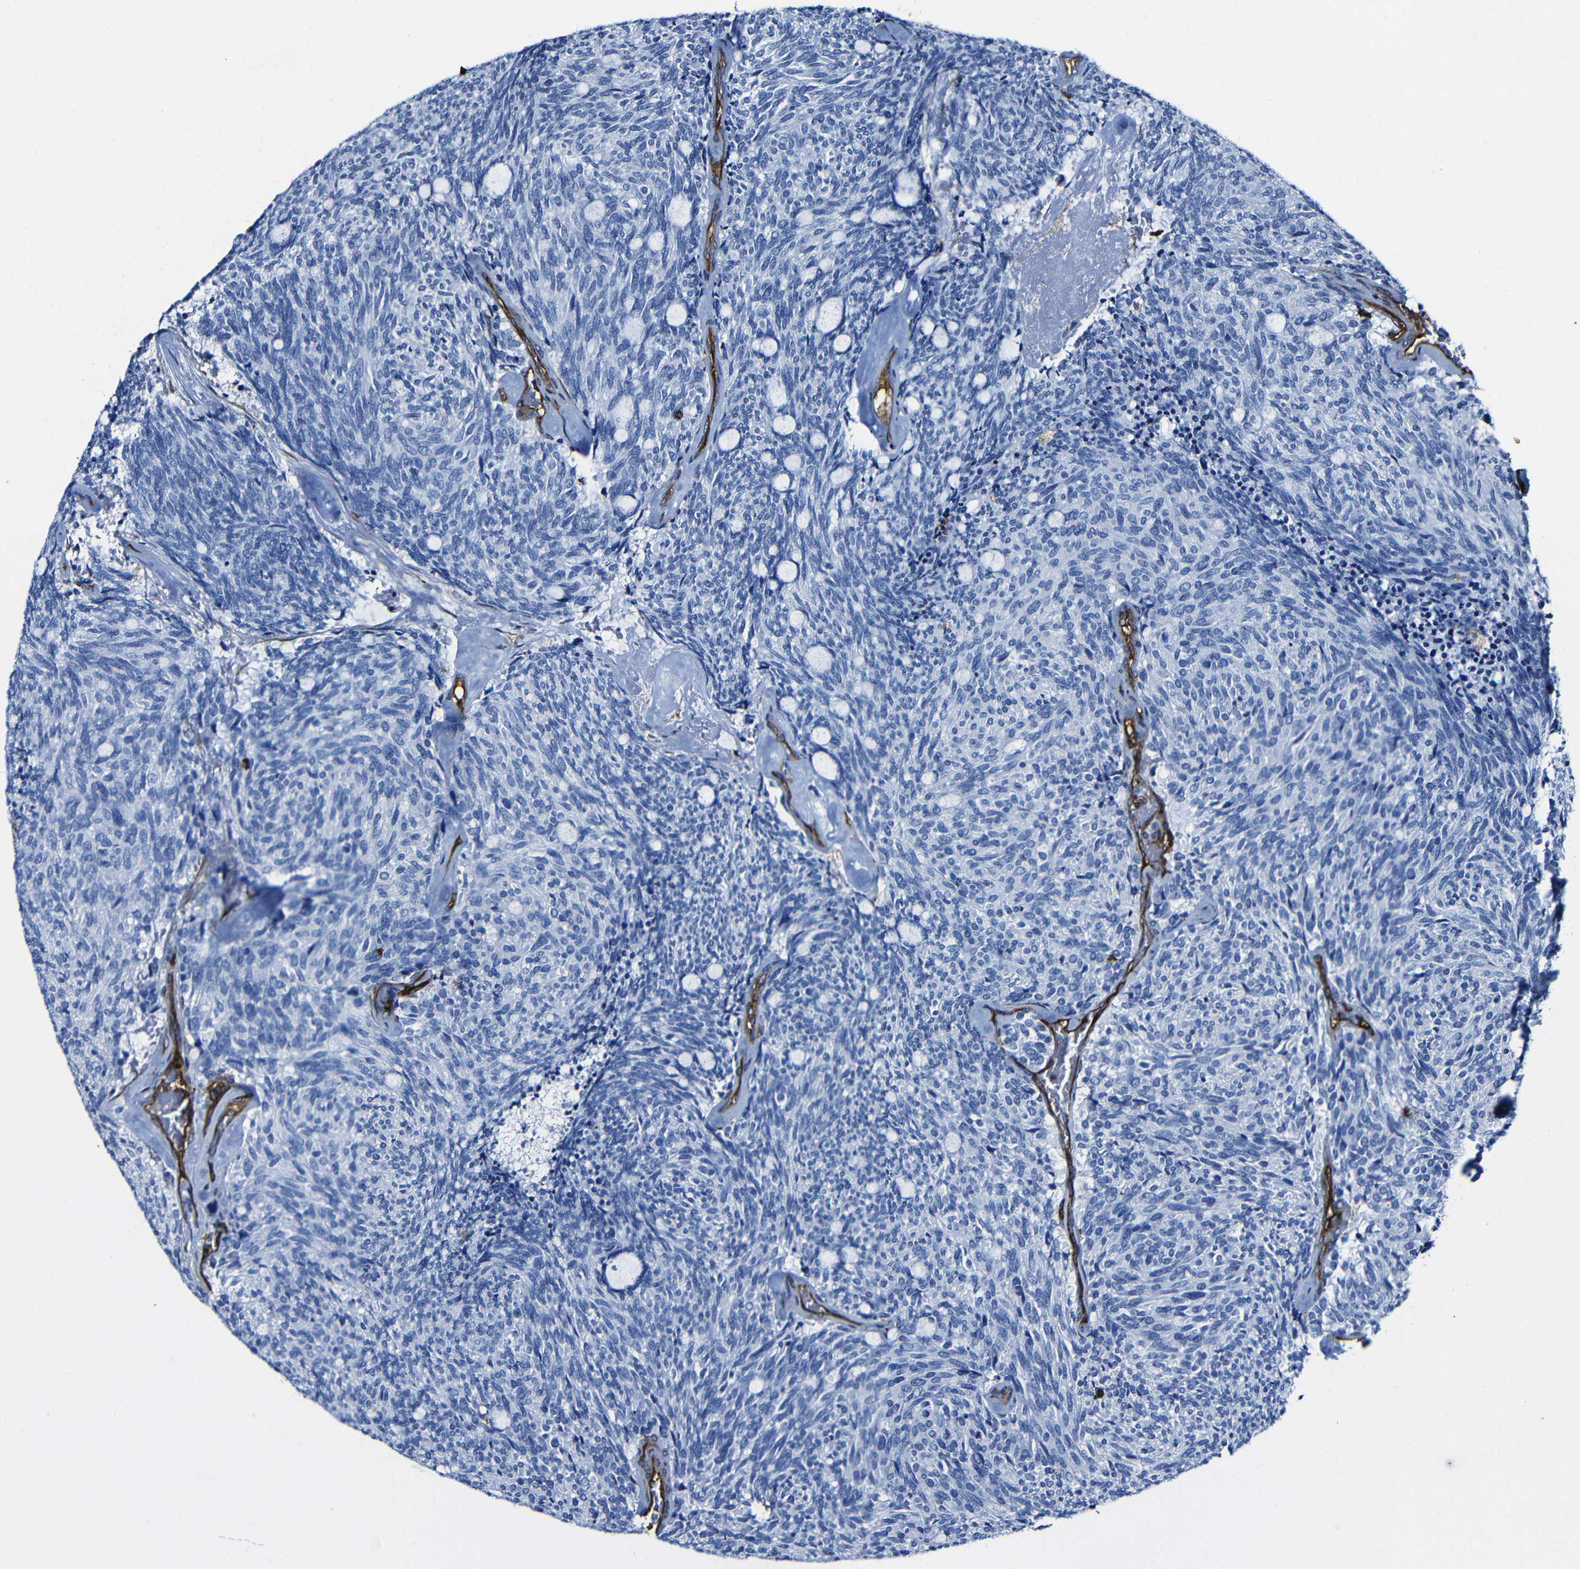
{"staining": {"intensity": "negative", "quantity": "none", "location": "none"}, "tissue": "carcinoid", "cell_type": "Tumor cells", "image_type": "cancer", "snomed": [{"axis": "morphology", "description": "Carcinoid, malignant, NOS"}, {"axis": "topography", "description": "Pancreas"}], "caption": "This is a histopathology image of immunohistochemistry (IHC) staining of carcinoid (malignant), which shows no positivity in tumor cells.", "gene": "MSN", "patient": {"sex": "female", "age": 54}}